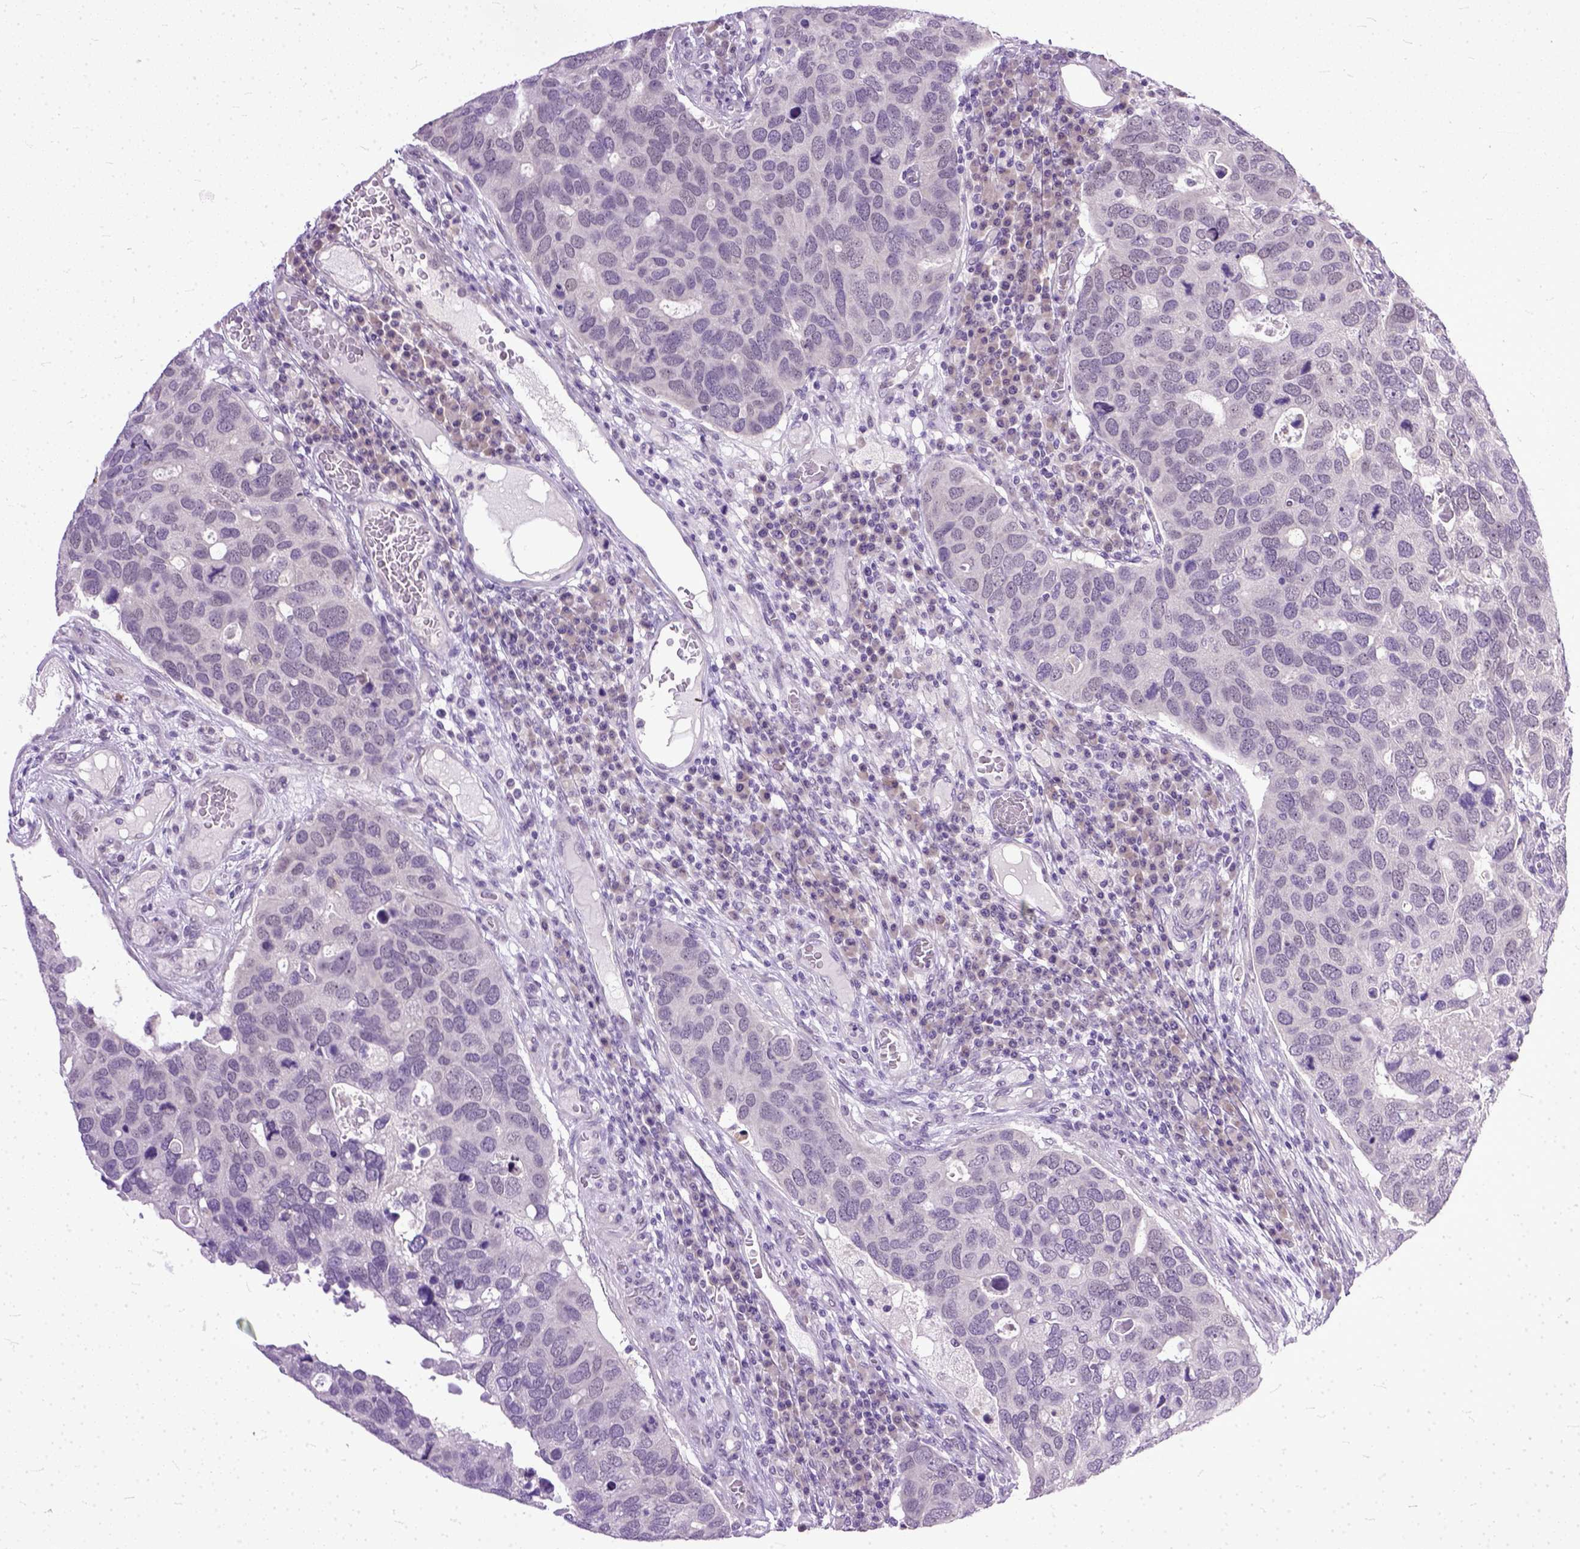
{"staining": {"intensity": "negative", "quantity": "none", "location": "none"}, "tissue": "breast cancer", "cell_type": "Tumor cells", "image_type": "cancer", "snomed": [{"axis": "morphology", "description": "Duct carcinoma"}, {"axis": "topography", "description": "Breast"}], "caption": "DAB (3,3'-diaminobenzidine) immunohistochemical staining of breast cancer shows no significant expression in tumor cells.", "gene": "TCEAL7", "patient": {"sex": "female", "age": 83}}